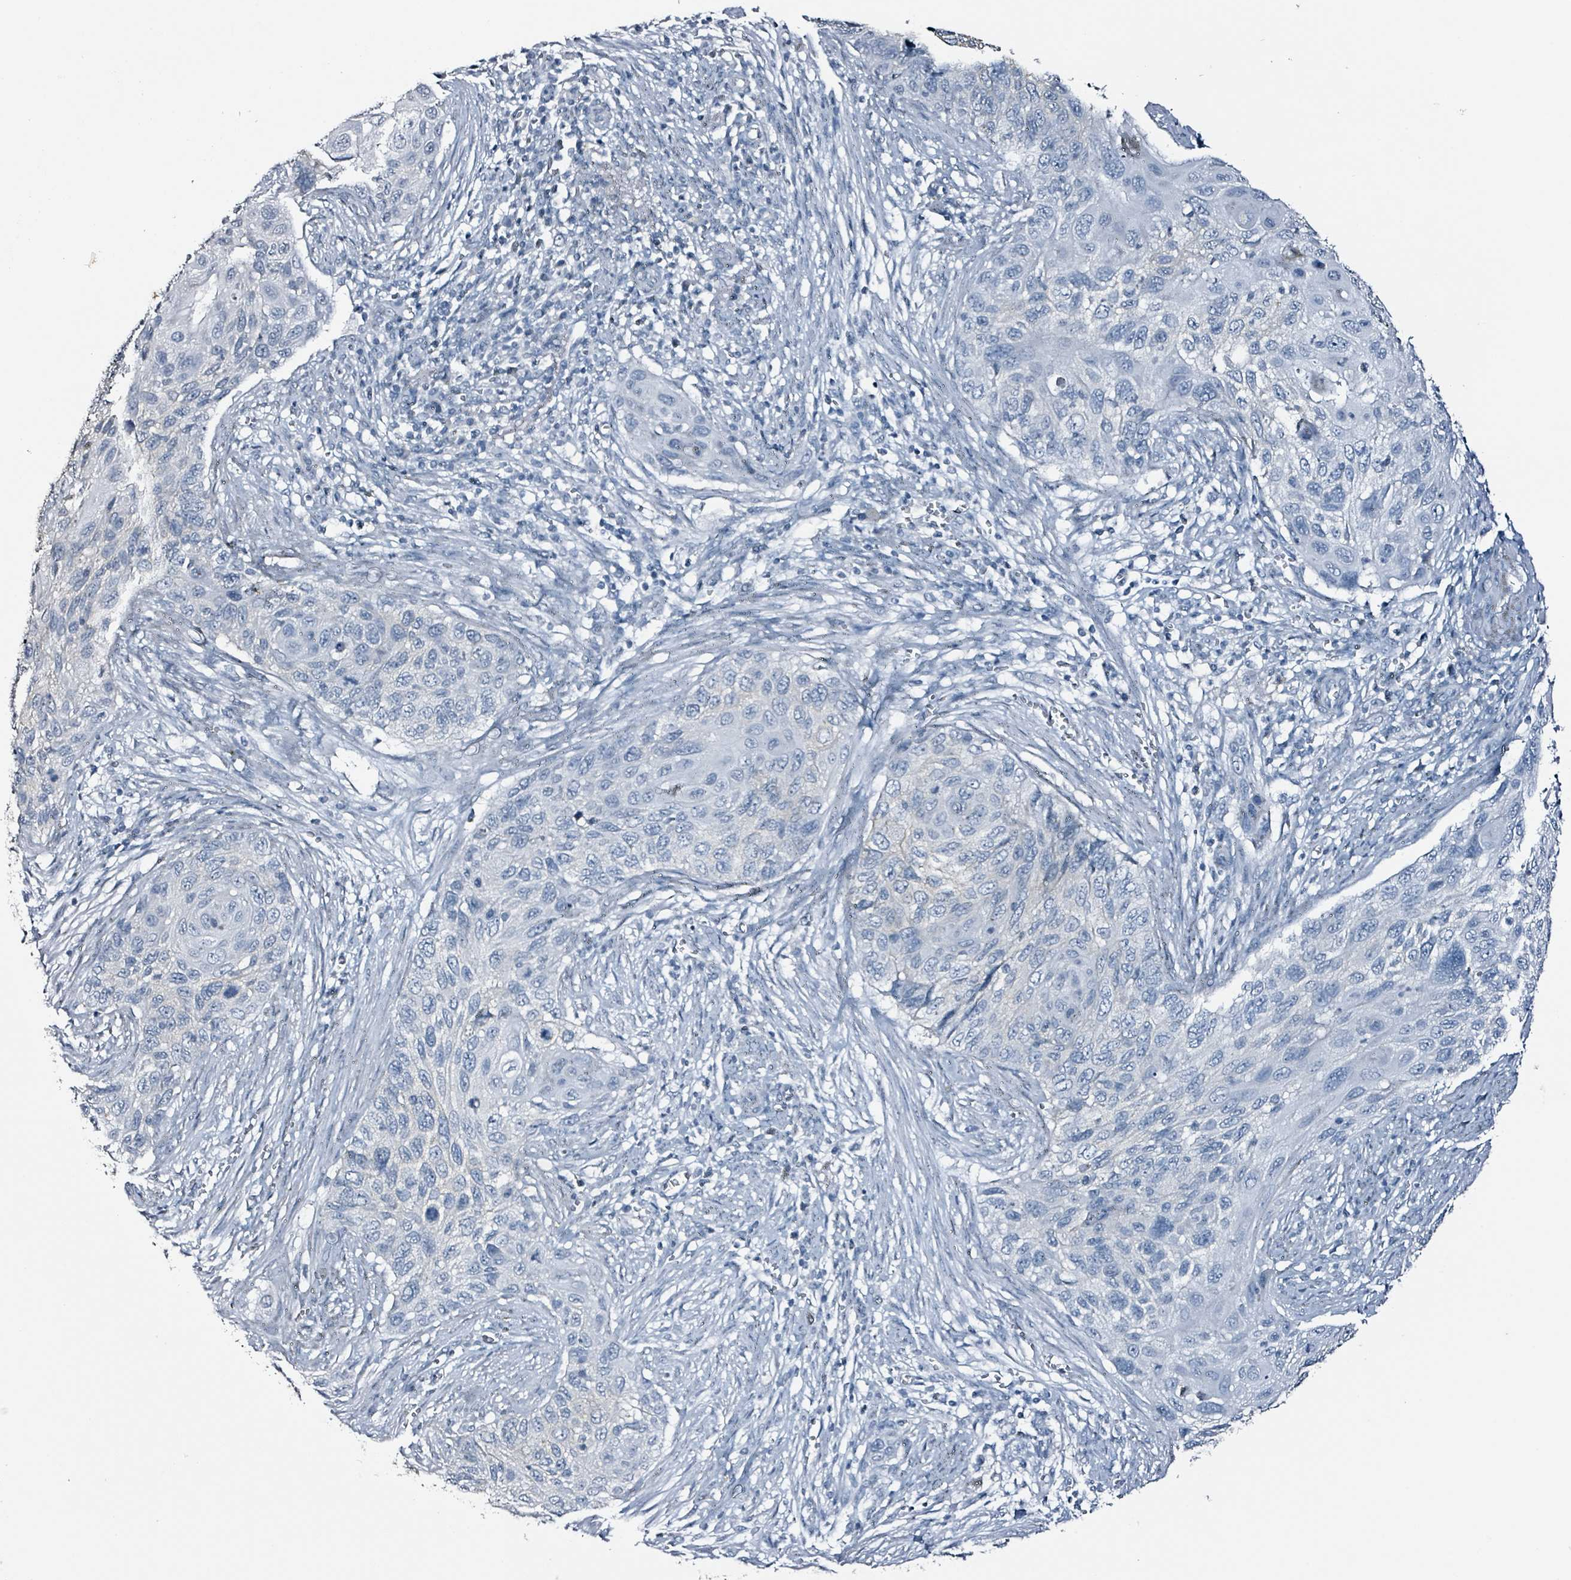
{"staining": {"intensity": "negative", "quantity": "none", "location": "none"}, "tissue": "cervical cancer", "cell_type": "Tumor cells", "image_type": "cancer", "snomed": [{"axis": "morphology", "description": "Squamous cell carcinoma, NOS"}, {"axis": "topography", "description": "Cervix"}], "caption": "IHC of cervical cancer (squamous cell carcinoma) shows no expression in tumor cells.", "gene": "CA9", "patient": {"sex": "female", "age": 70}}